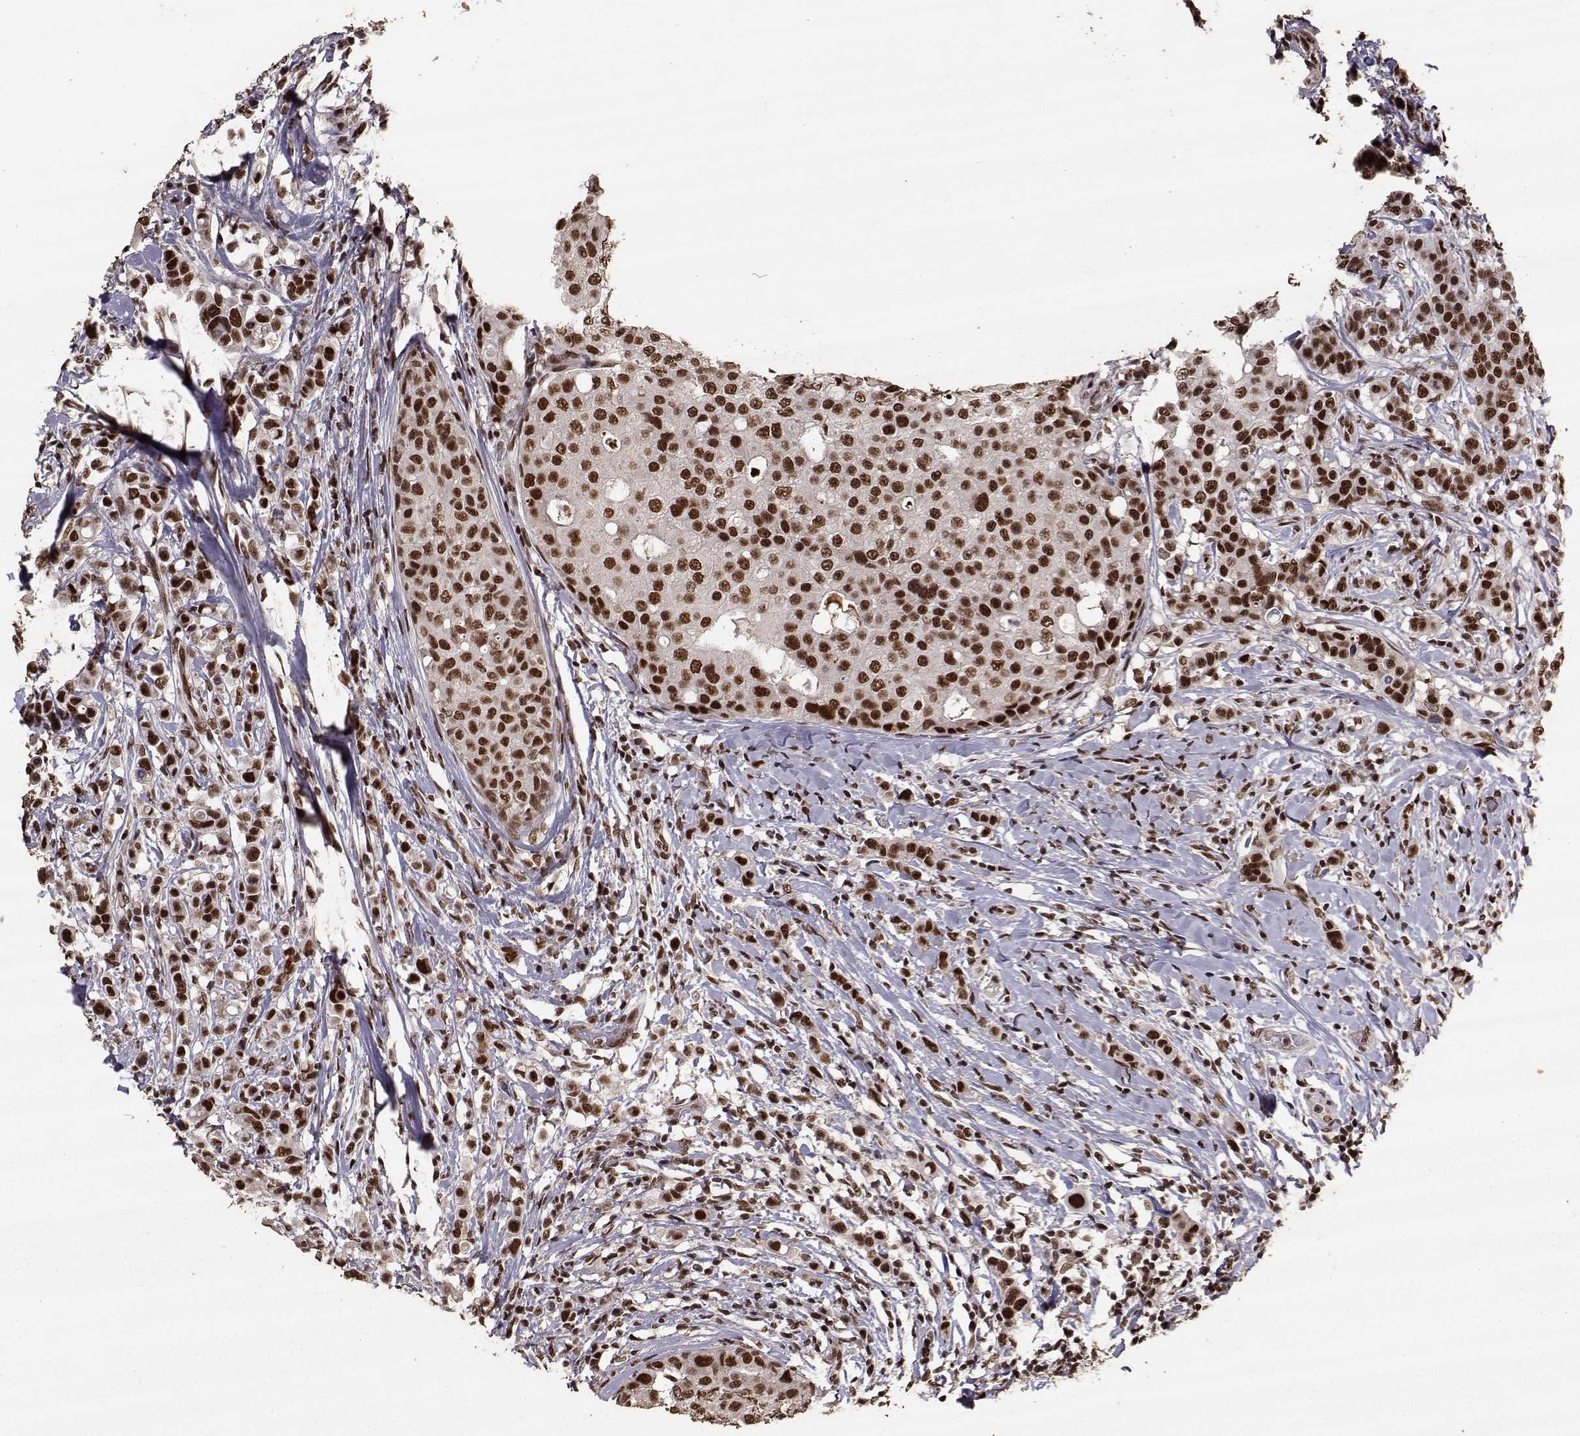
{"staining": {"intensity": "strong", "quantity": ">75%", "location": "cytoplasmic/membranous,nuclear"}, "tissue": "breast cancer", "cell_type": "Tumor cells", "image_type": "cancer", "snomed": [{"axis": "morphology", "description": "Duct carcinoma"}, {"axis": "topography", "description": "Breast"}], "caption": "An IHC micrograph of neoplastic tissue is shown. Protein staining in brown labels strong cytoplasmic/membranous and nuclear positivity in infiltrating ductal carcinoma (breast) within tumor cells.", "gene": "SF1", "patient": {"sex": "female", "age": 27}}